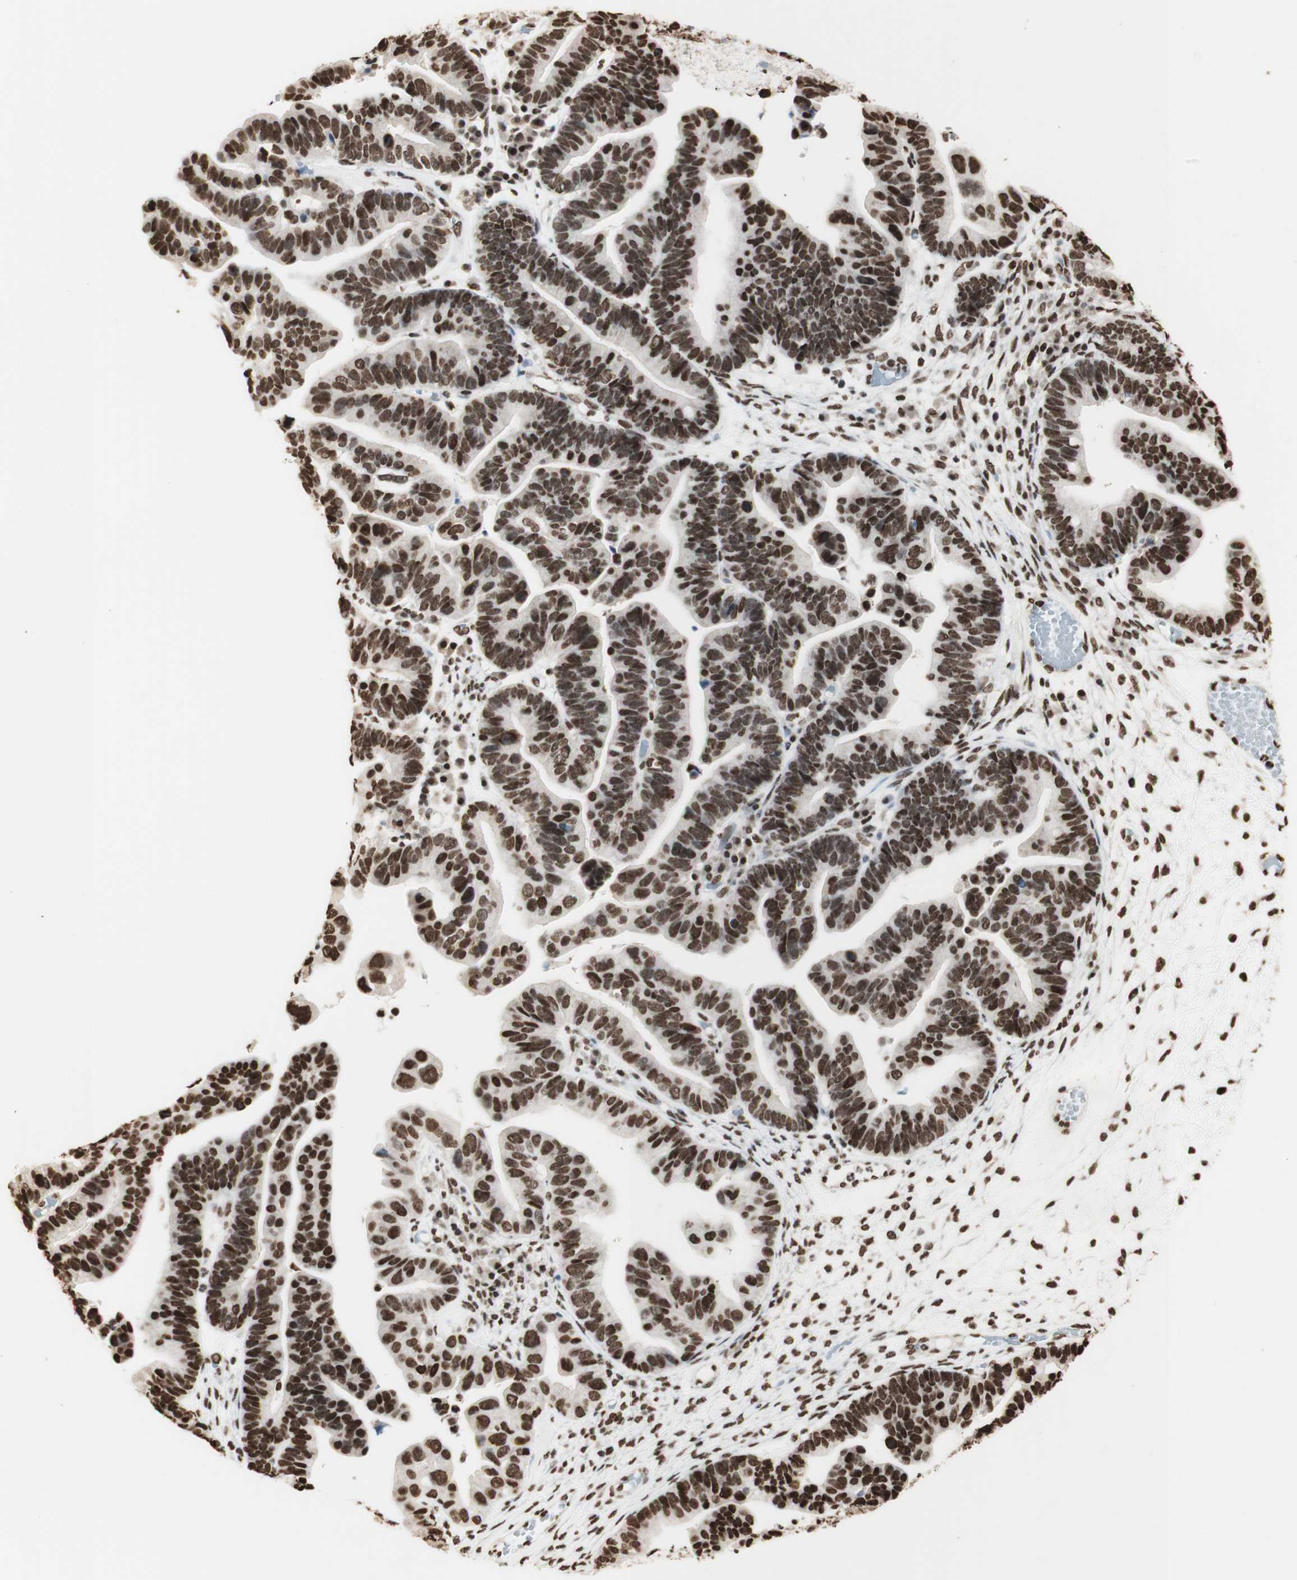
{"staining": {"intensity": "strong", "quantity": ">75%", "location": "nuclear"}, "tissue": "ovarian cancer", "cell_type": "Tumor cells", "image_type": "cancer", "snomed": [{"axis": "morphology", "description": "Cystadenocarcinoma, serous, NOS"}, {"axis": "topography", "description": "Ovary"}], "caption": "High-power microscopy captured an IHC micrograph of ovarian serous cystadenocarcinoma, revealing strong nuclear positivity in about >75% of tumor cells. The protein is shown in brown color, while the nuclei are stained blue.", "gene": "HNRNPA2B1", "patient": {"sex": "female", "age": 56}}